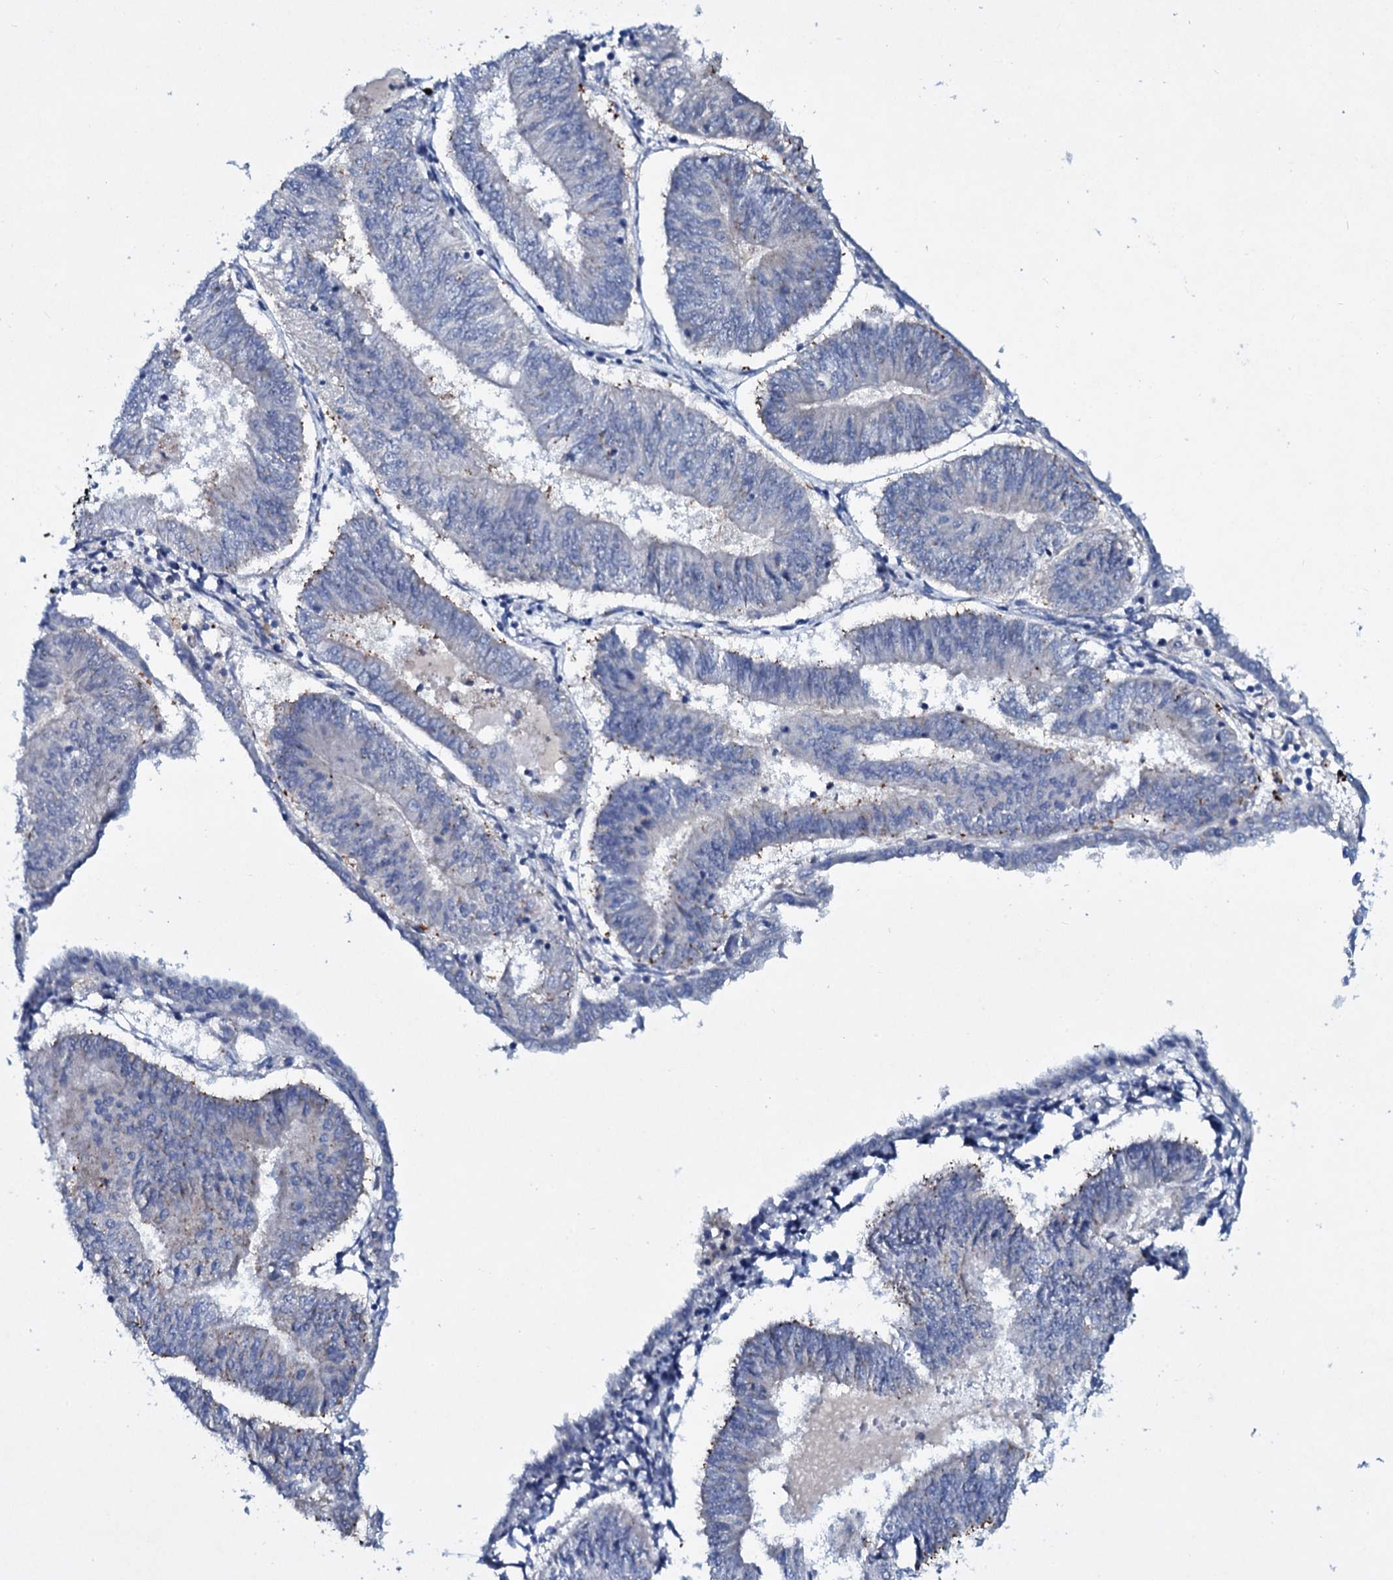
{"staining": {"intensity": "weak", "quantity": "<25%", "location": "cytoplasmic/membranous"}, "tissue": "endometrial cancer", "cell_type": "Tumor cells", "image_type": "cancer", "snomed": [{"axis": "morphology", "description": "Adenocarcinoma, NOS"}, {"axis": "topography", "description": "Endometrium"}], "caption": "An image of endometrial adenocarcinoma stained for a protein demonstrates no brown staining in tumor cells.", "gene": "TPGS2", "patient": {"sex": "female", "age": 58}}